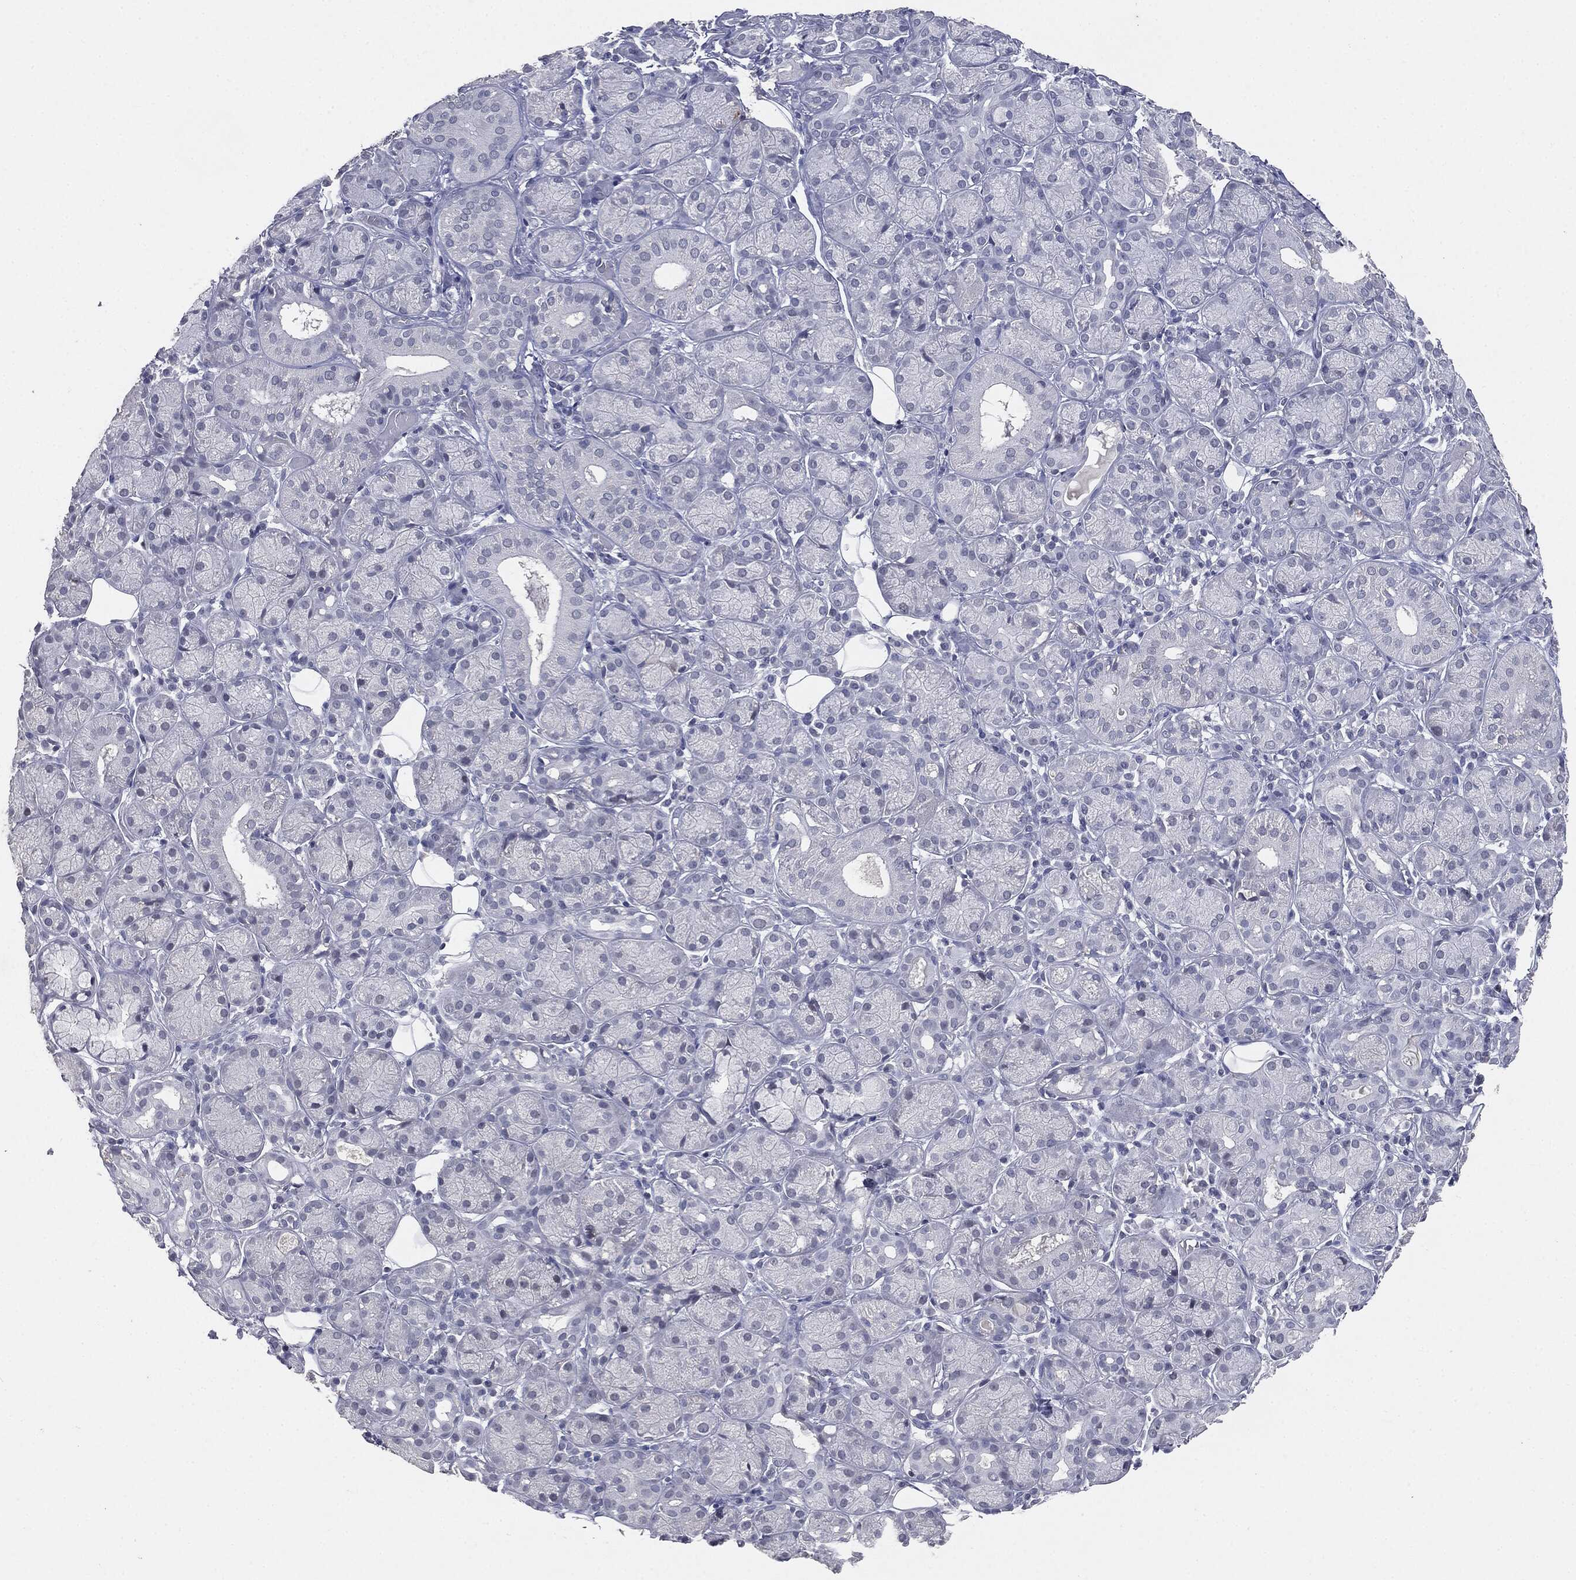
{"staining": {"intensity": "weak", "quantity": "<25%", "location": "cytoplasmic/membranous"}, "tissue": "salivary gland", "cell_type": "Glandular cells", "image_type": "normal", "snomed": [{"axis": "morphology", "description": "Normal tissue, NOS"}, {"axis": "topography", "description": "Salivary gland"}], "caption": "Immunohistochemical staining of normal human salivary gland displays no significant expression in glandular cells.", "gene": "SLC2A2", "patient": {"sex": "male", "age": 71}}